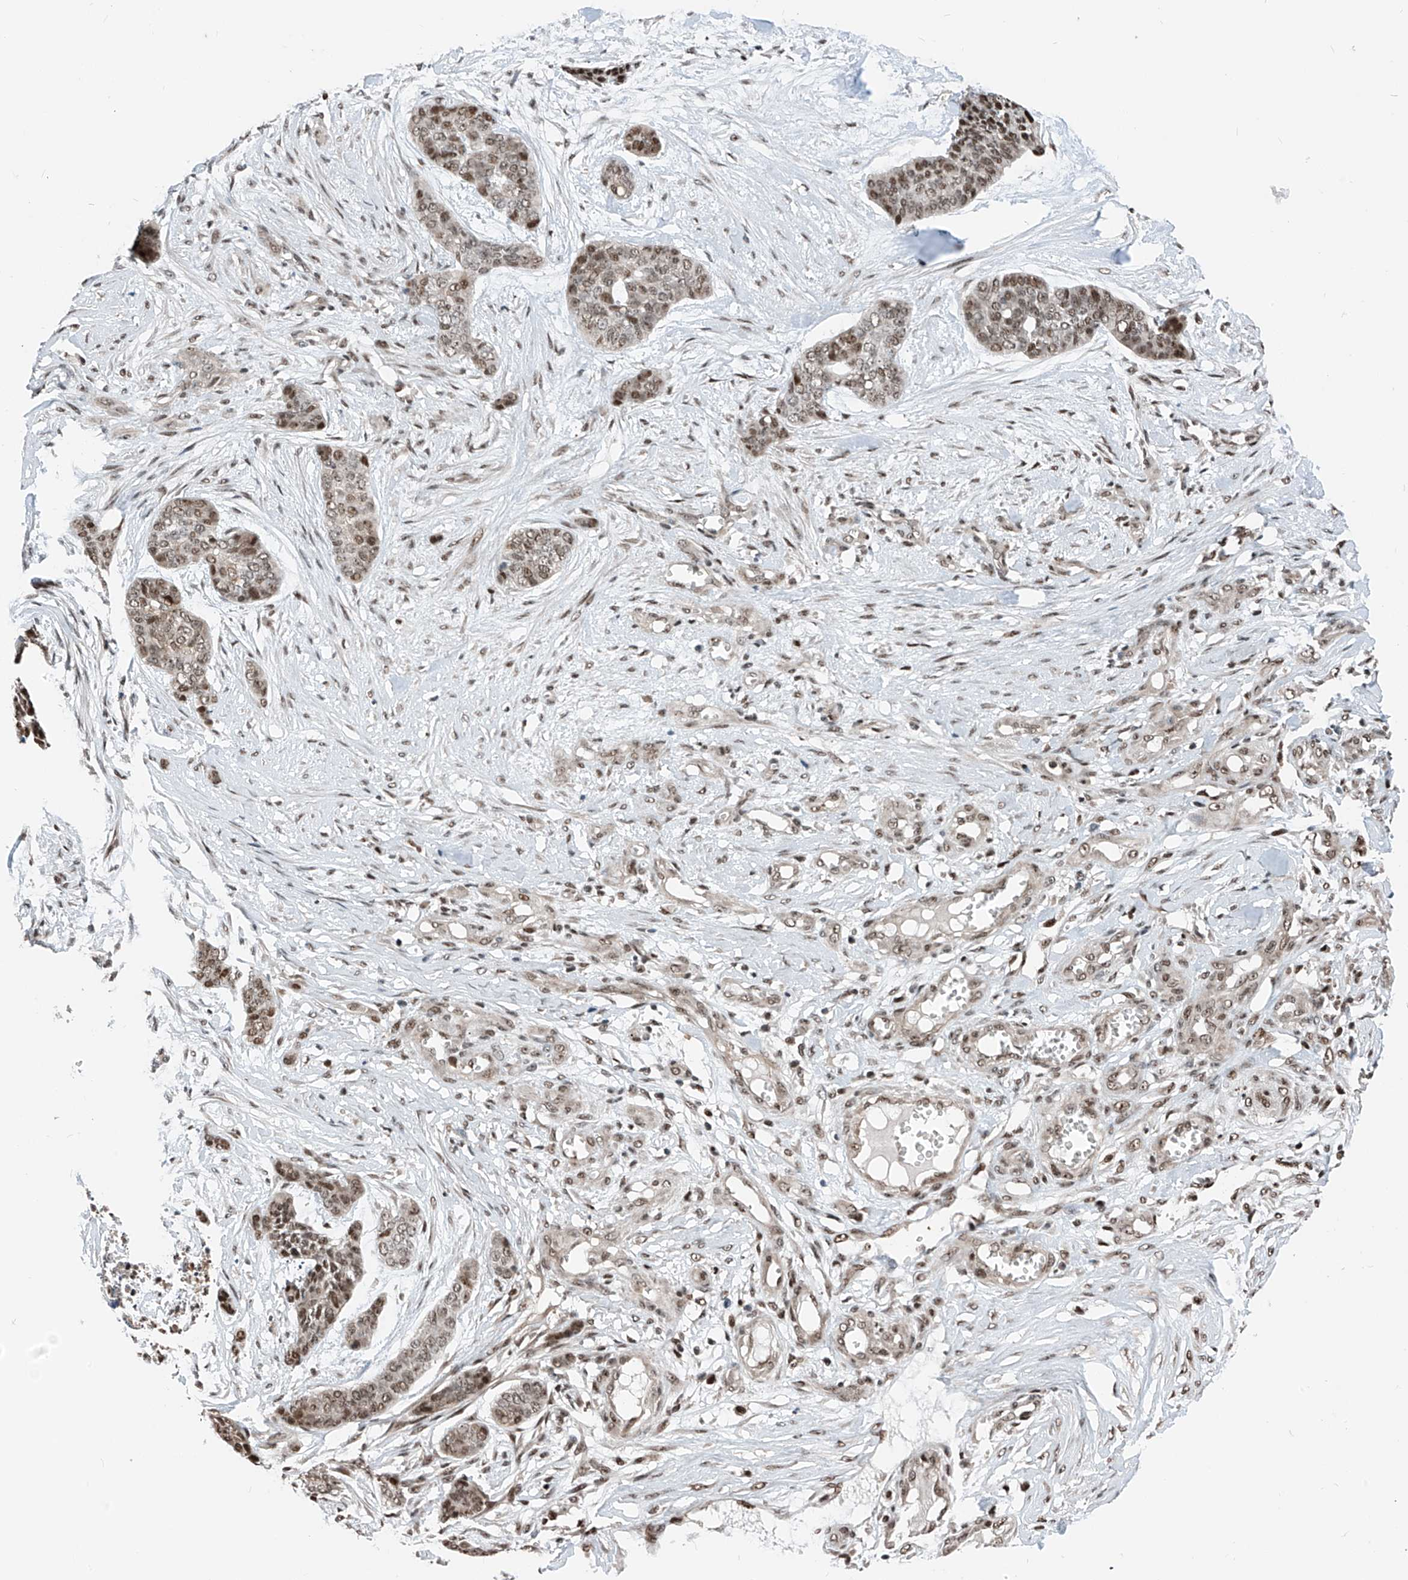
{"staining": {"intensity": "moderate", "quantity": ">75%", "location": "nuclear"}, "tissue": "skin cancer", "cell_type": "Tumor cells", "image_type": "cancer", "snomed": [{"axis": "morphology", "description": "Basal cell carcinoma"}, {"axis": "topography", "description": "Skin"}], "caption": "Skin cancer (basal cell carcinoma) tissue demonstrates moderate nuclear expression in approximately >75% of tumor cells, visualized by immunohistochemistry.", "gene": "RBP7", "patient": {"sex": "female", "age": 64}}